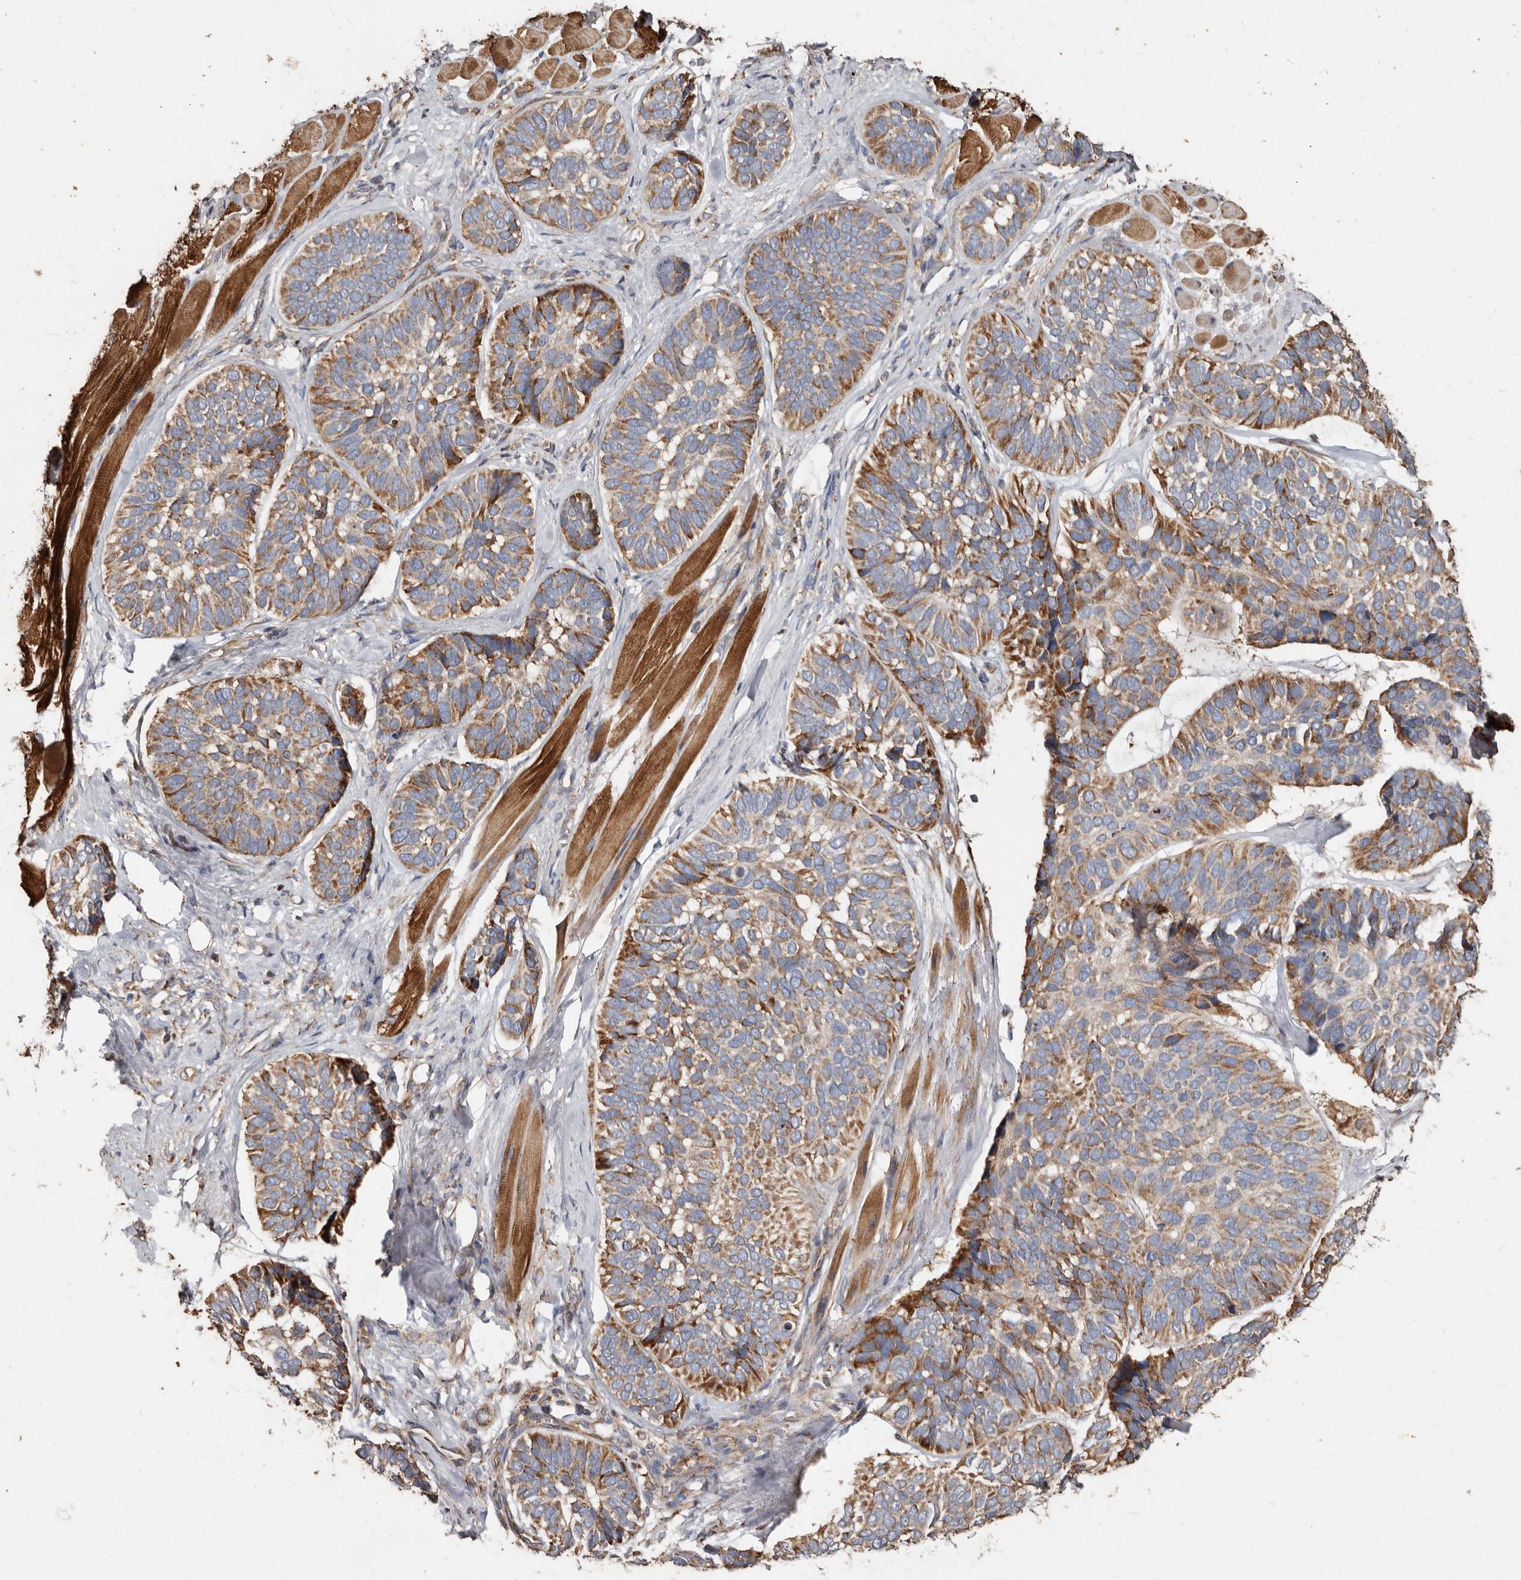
{"staining": {"intensity": "moderate", "quantity": ">75%", "location": "cytoplasmic/membranous"}, "tissue": "skin cancer", "cell_type": "Tumor cells", "image_type": "cancer", "snomed": [{"axis": "morphology", "description": "Basal cell carcinoma"}, {"axis": "topography", "description": "Skin"}], "caption": "High-magnification brightfield microscopy of basal cell carcinoma (skin) stained with DAB (3,3'-diaminobenzidine) (brown) and counterstained with hematoxylin (blue). tumor cells exhibit moderate cytoplasmic/membranous positivity is identified in approximately>75% of cells.", "gene": "OSGIN2", "patient": {"sex": "male", "age": 62}}